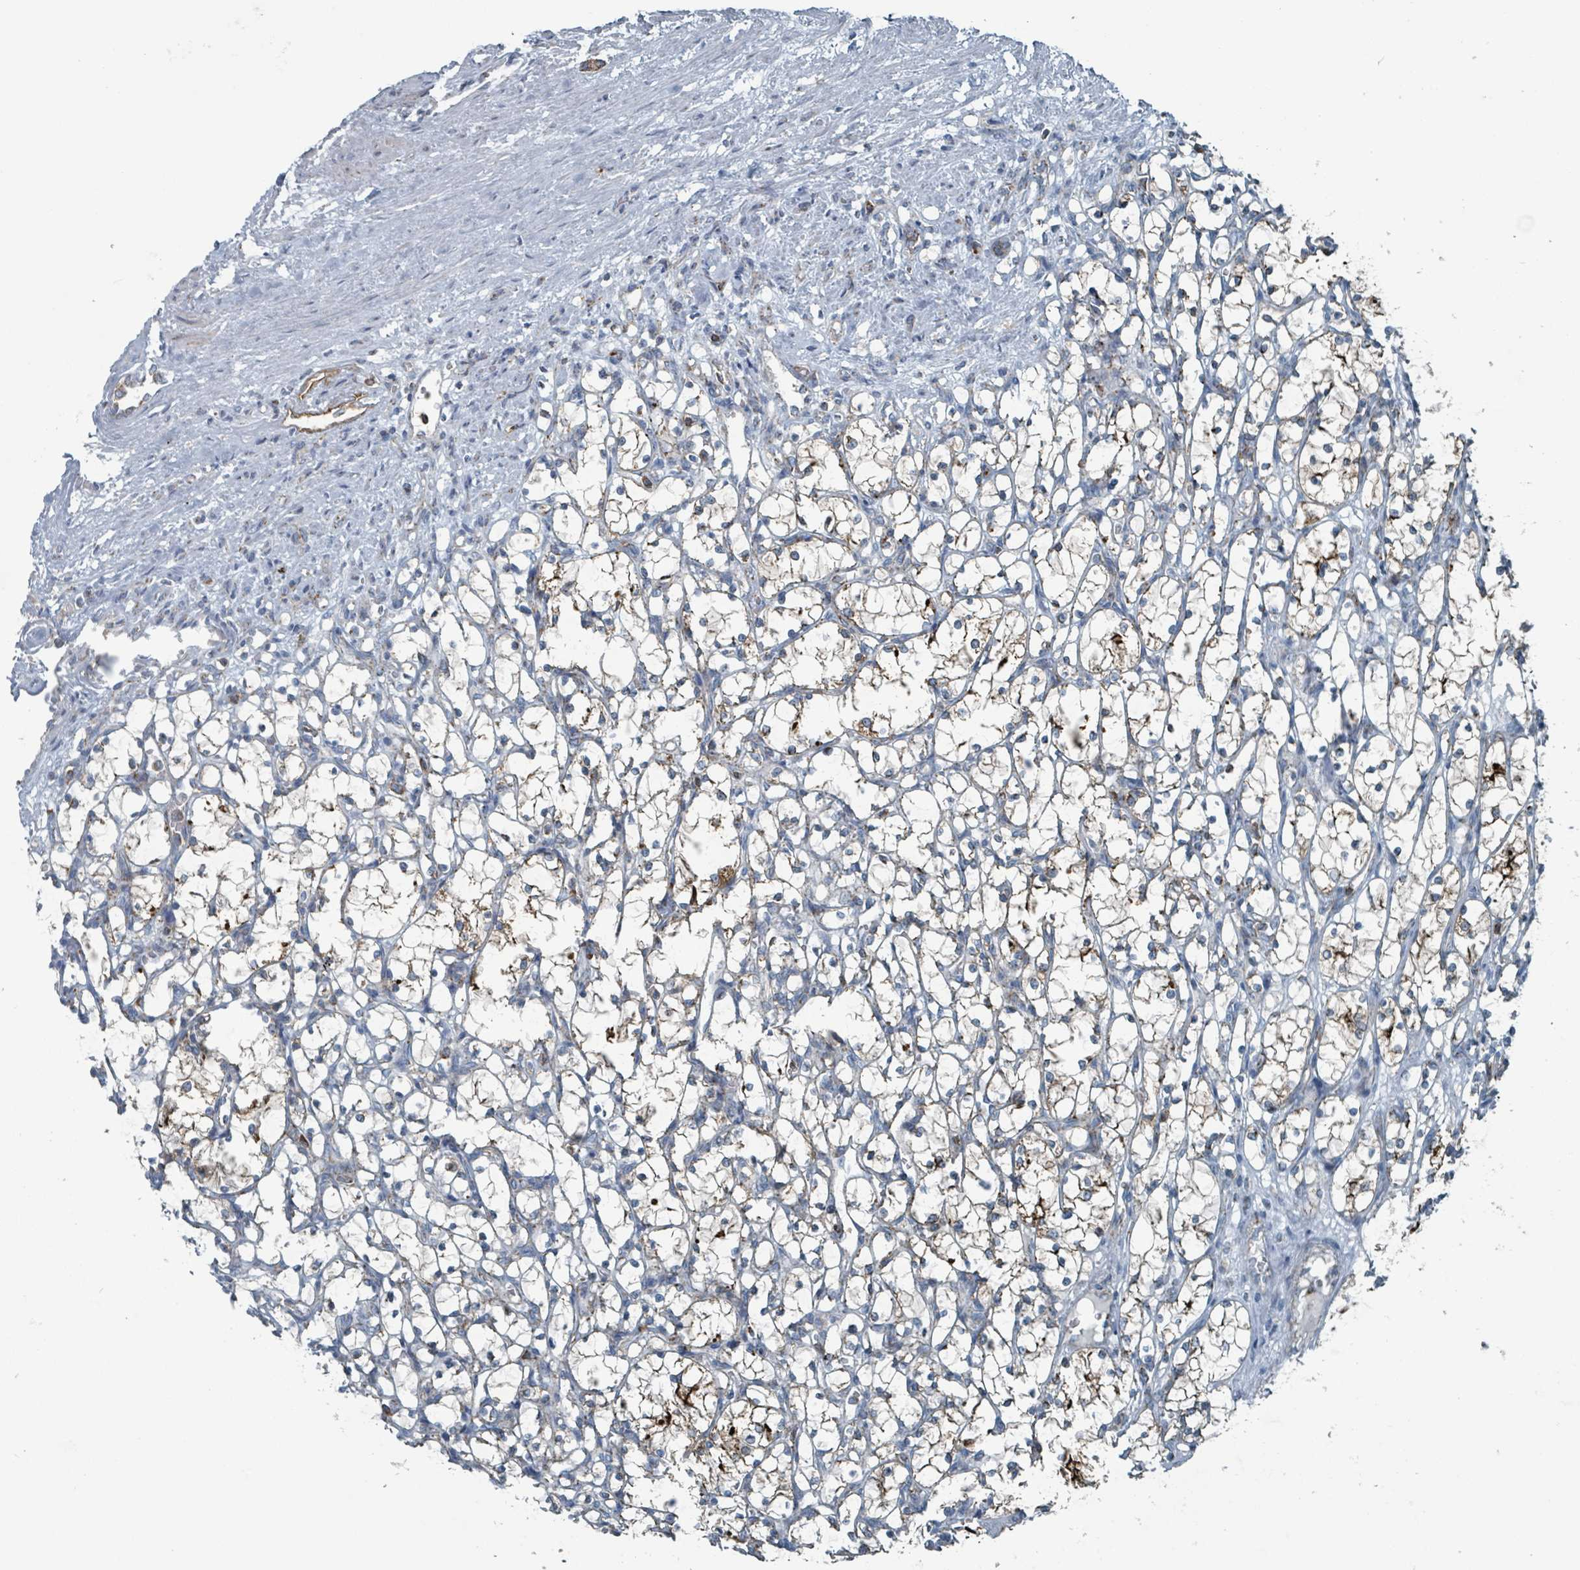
{"staining": {"intensity": "moderate", "quantity": "25%-75%", "location": "cytoplasmic/membranous"}, "tissue": "renal cancer", "cell_type": "Tumor cells", "image_type": "cancer", "snomed": [{"axis": "morphology", "description": "Adenocarcinoma, NOS"}, {"axis": "topography", "description": "Kidney"}], "caption": "Approximately 25%-75% of tumor cells in human adenocarcinoma (renal) exhibit moderate cytoplasmic/membranous protein staining as visualized by brown immunohistochemical staining.", "gene": "ABHD18", "patient": {"sex": "female", "age": 69}}